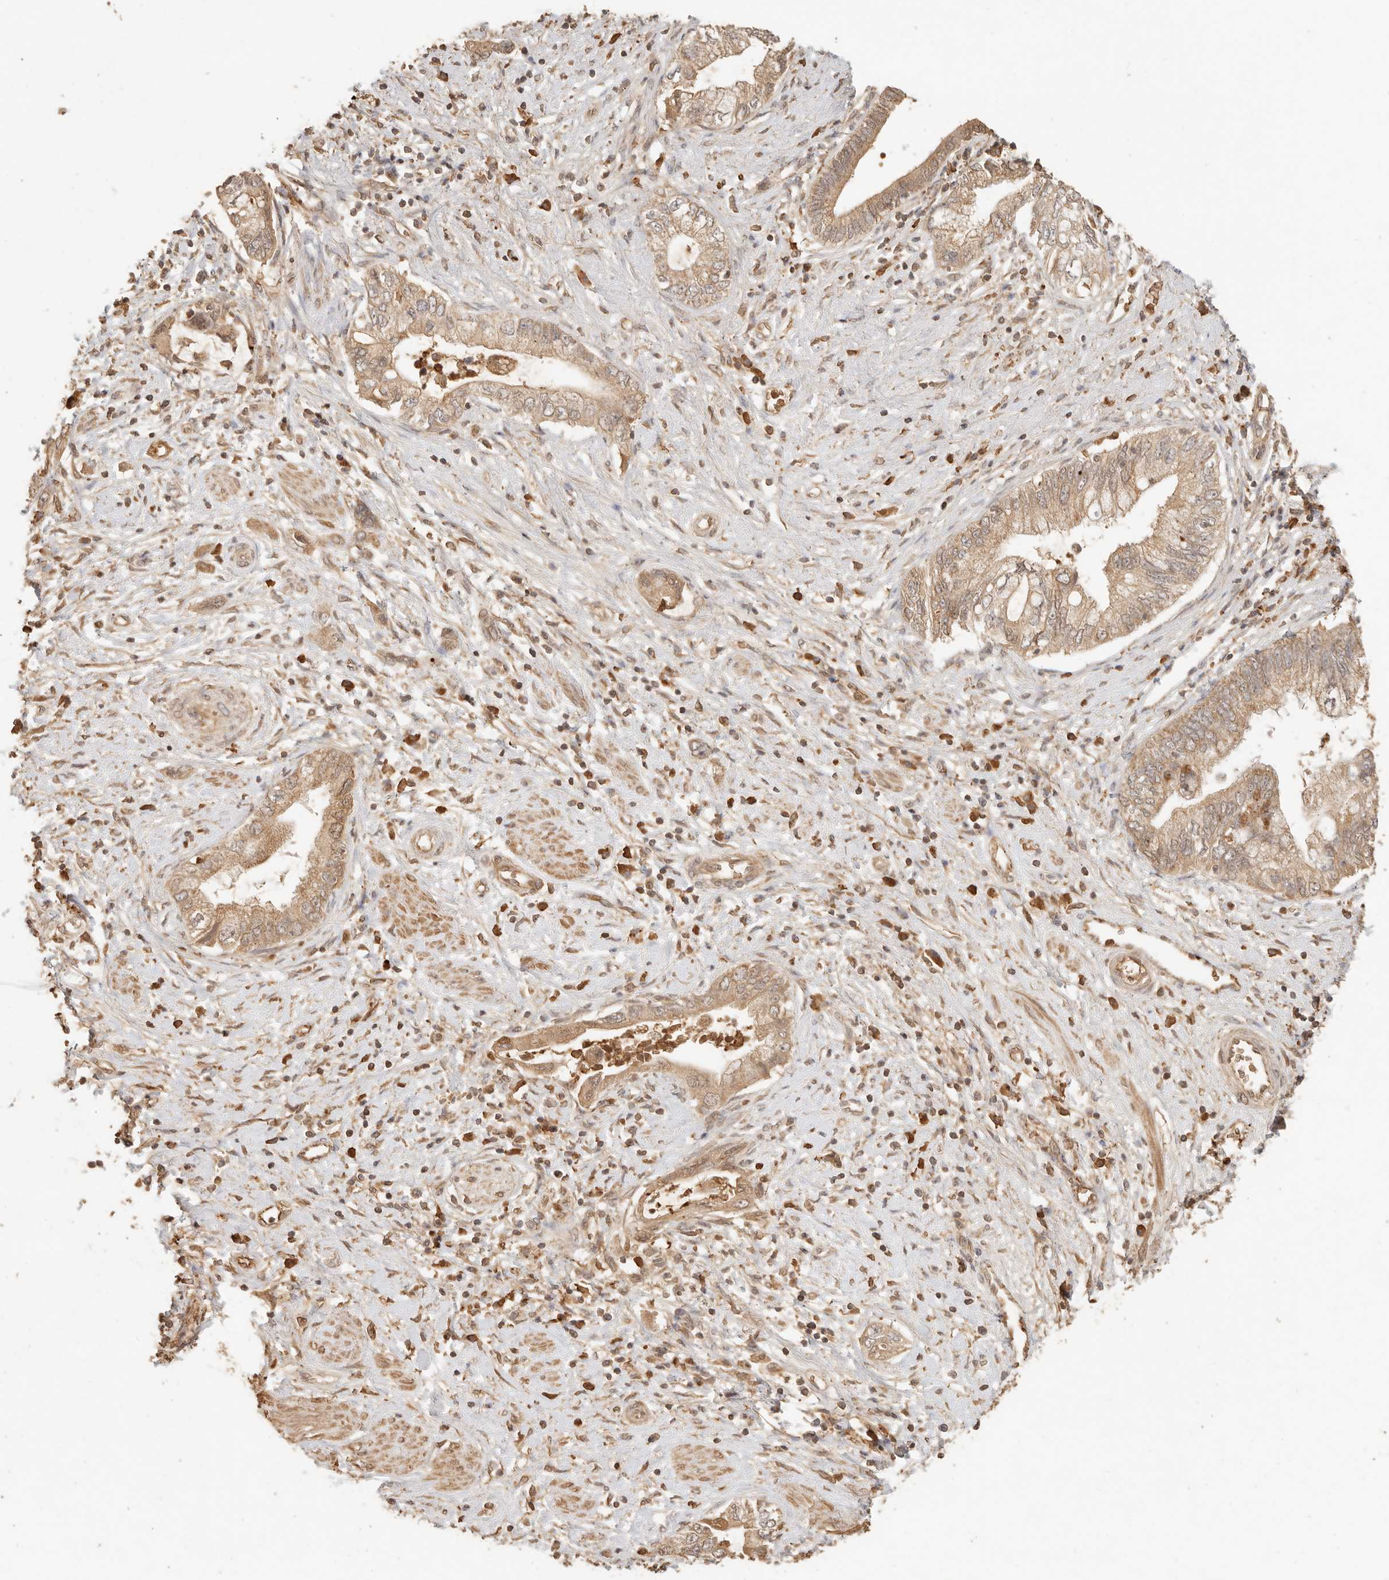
{"staining": {"intensity": "moderate", "quantity": ">75%", "location": "cytoplasmic/membranous"}, "tissue": "pancreatic cancer", "cell_type": "Tumor cells", "image_type": "cancer", "snomed": [{"axis": "morphology", "description": "Adenocarcinoma, NOS"}, {"axis": "topography", "description": "Pancreas"}], "caption": "Approximately >75% of tumor cells in pancreatic adenocarcinoma show moderate cytoplasmic/membranous protein staining as visualized by brown immunohistochemical staining.", "gene": "INTS11", "patient": {"sex": "female", "age": 73}}